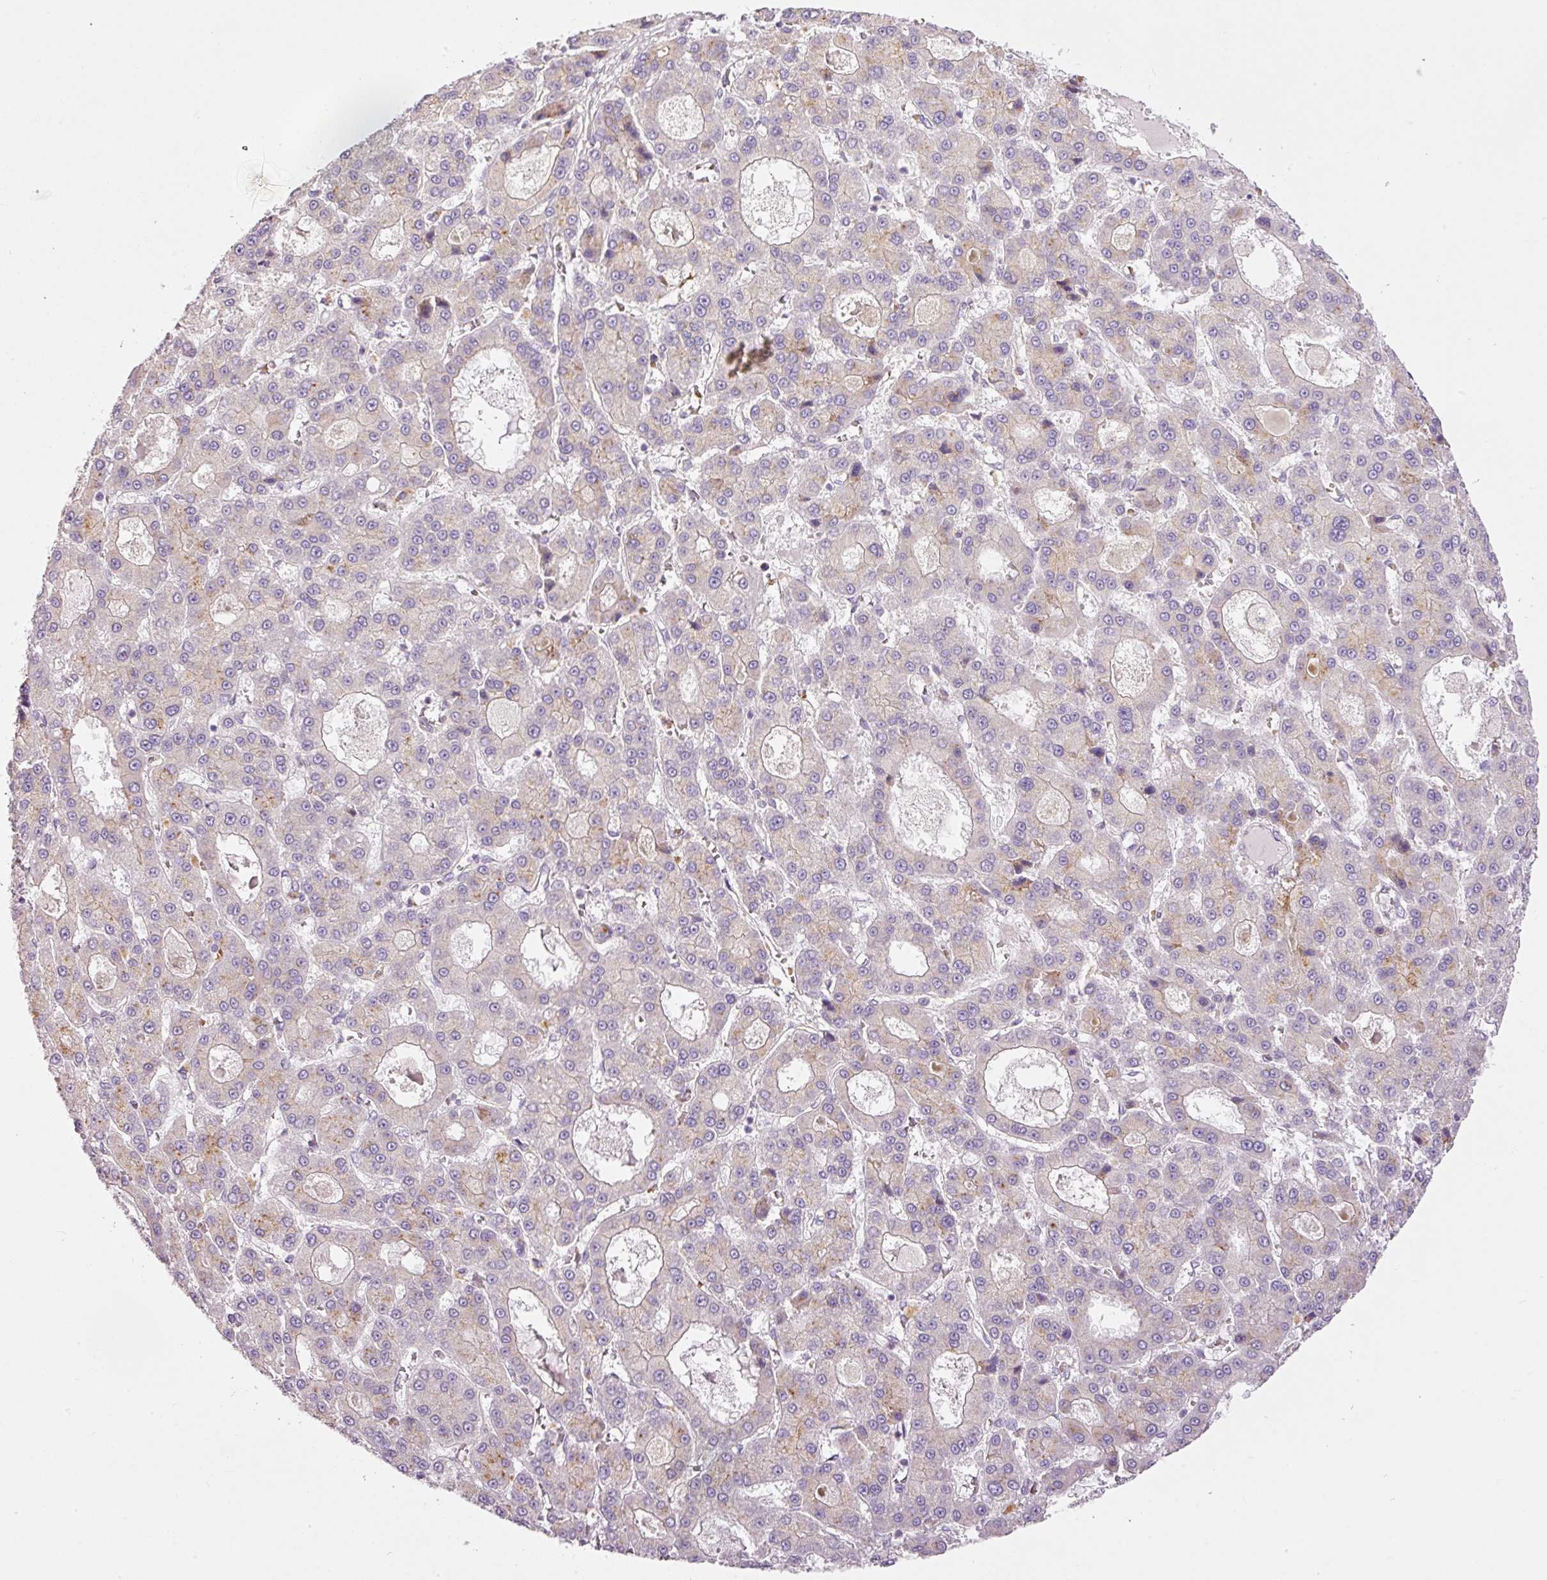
{"staining": {"intensity": "negative", "quantity": "none", "location": "none"}, "tissue": "liver cancer", "cell_type": "Tumor cells", "image_type": "cancer", "snomed": [{"axis": "morphology", "description": "Carcinoma, Hepatocellular, NOS"}, {"axis": "topography", "description": "Liver"}], "caption": "DAB (3,3'-diaminobenzidine) immunohistochemical staining of liver cancer (hepatocellular carcinoma) displays no significant staining in tumor cells.", "gene": "TBC1D2B", "patient": {"sex": "male", "age": 70}}